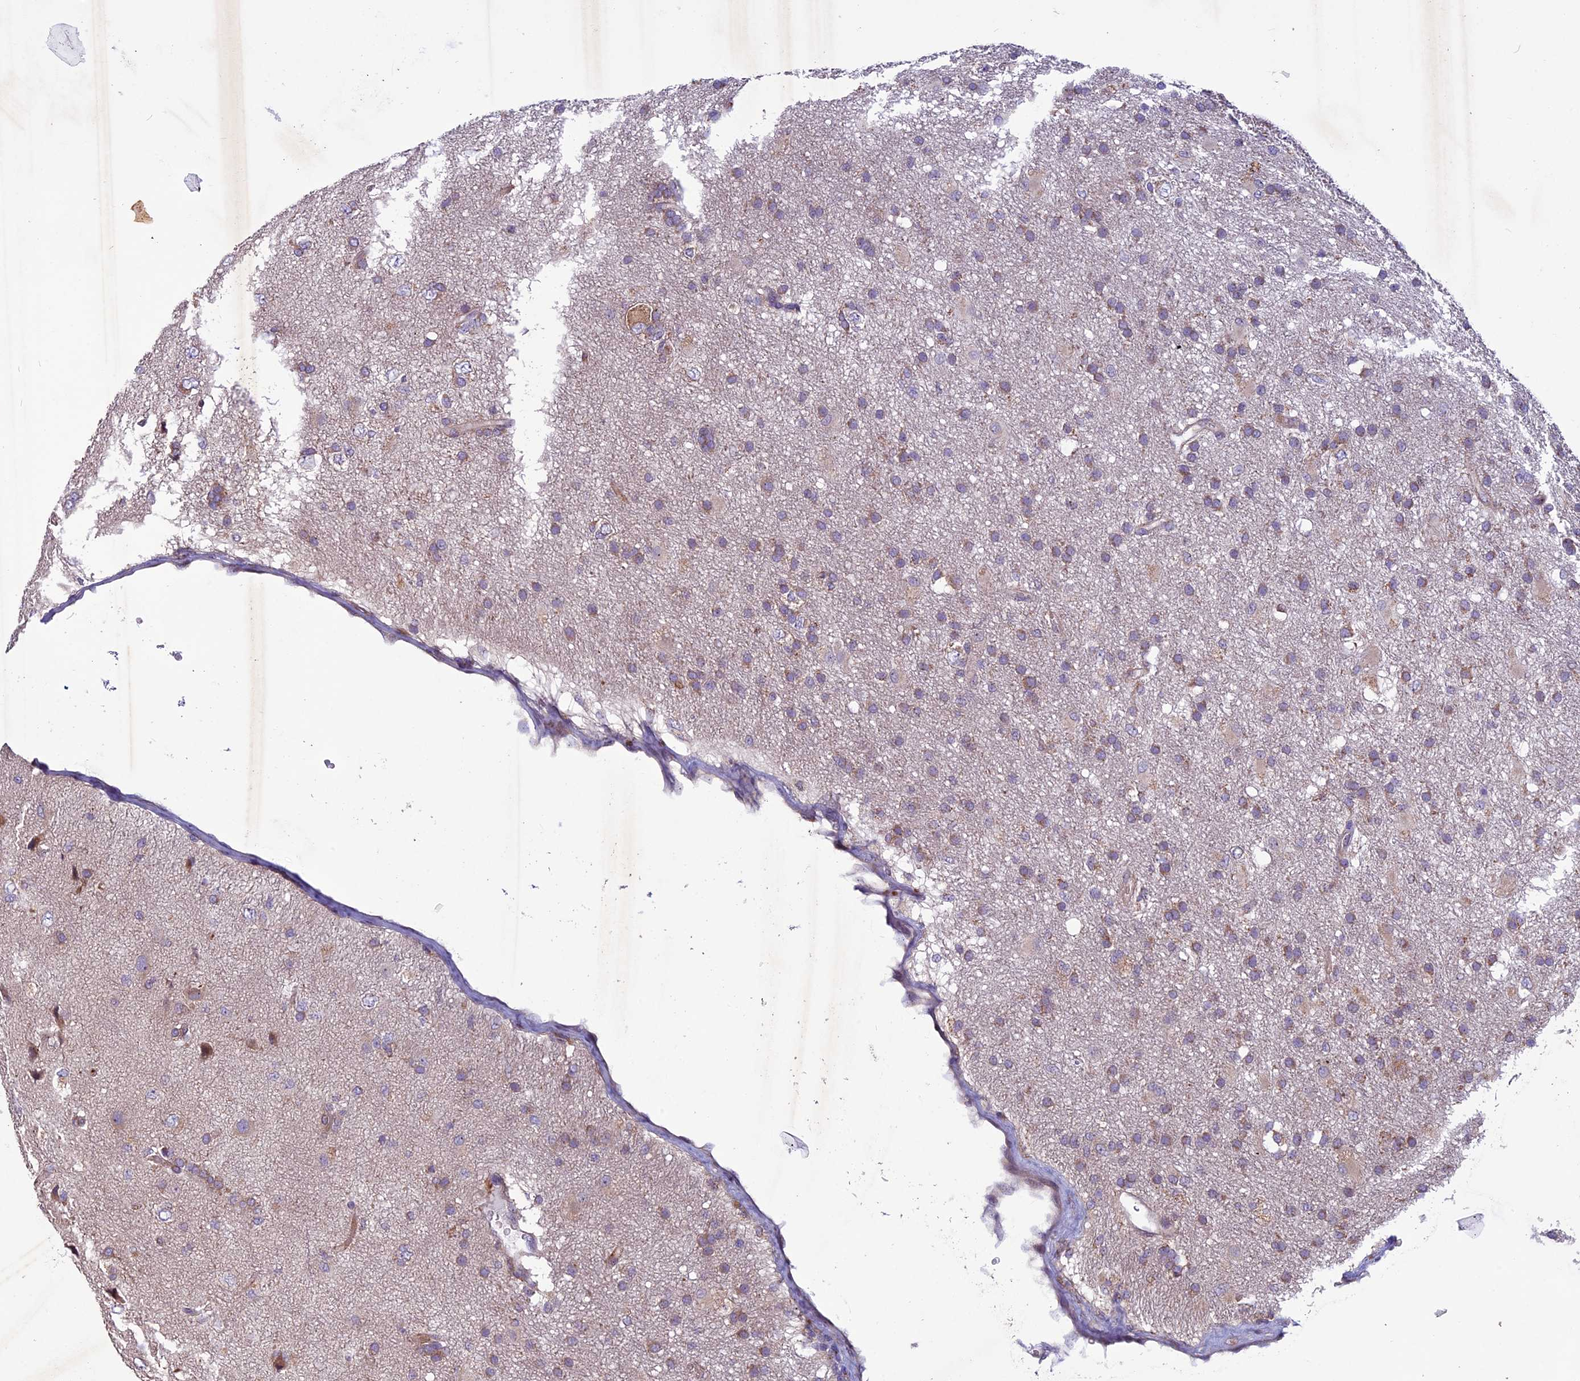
{"staining": {"intensity": "moderate", "quantity": "25%-75%", "location": "cytoplasmic/membranous"}, "tissue": "glioma", "cell_type": "Tumor cells", "image_type": "cancer", "snomed": [{"axis": "morphology", "description": "Glioma, malignant, High grade"}, {"axis": "topography", "description": "Brain"}], "caption": "Brown immunohistochemical staining in human glioma exhibits moderate cytoplasmic/membranous expression in approximately 25%-75% of tumor cells. (IHC, brightfield microscopy, high magnification).", "gene": "MIEF2", "patient": {"sex": "male", "age": 77}}